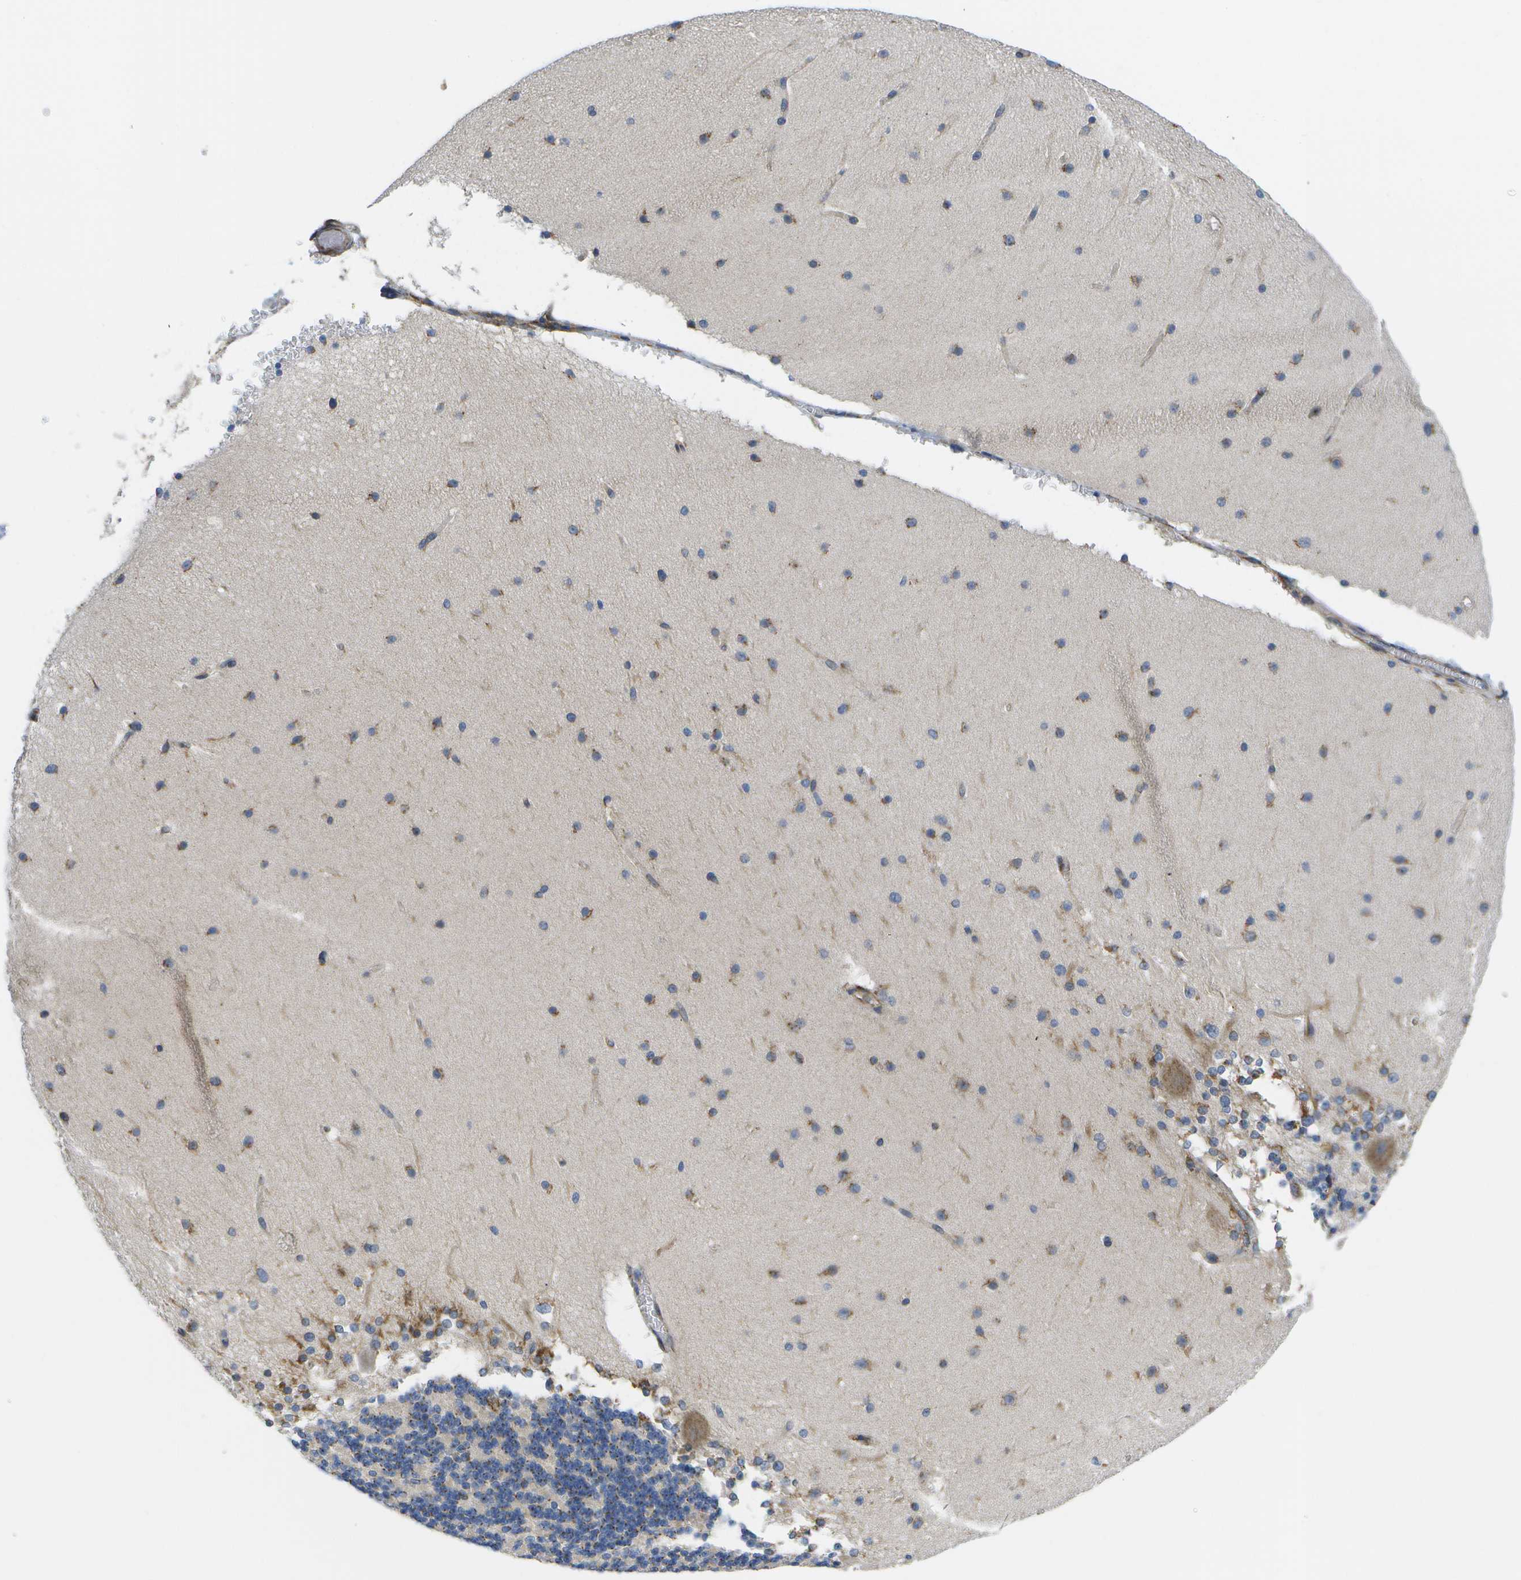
{"staining": {"intensity": "moderate", "quantity": "25%-75%", "location": "cytoplasmic/membranous"}, "tissue": "cerebellum", "cell_type": "Cells in granular layer", "image_type": "normal", "snomed": [{"axis": "morphology", "description": "Normal tissue, NOS"}, {"axis": "topography", "description": "Cerebellum"}], "caption": "Normal cerebellum reveals moderate cytoplasmic/membranous expression in approximately 25%-75% of cells in granular layer, visualized by immunohistochemistry. Immunohistochemistry (ihc) stains the protein of interest in brown and the nuclei are stained blue.", "gene": "ZDHHC17", "patient": {"sex": "female", "age": 19}}